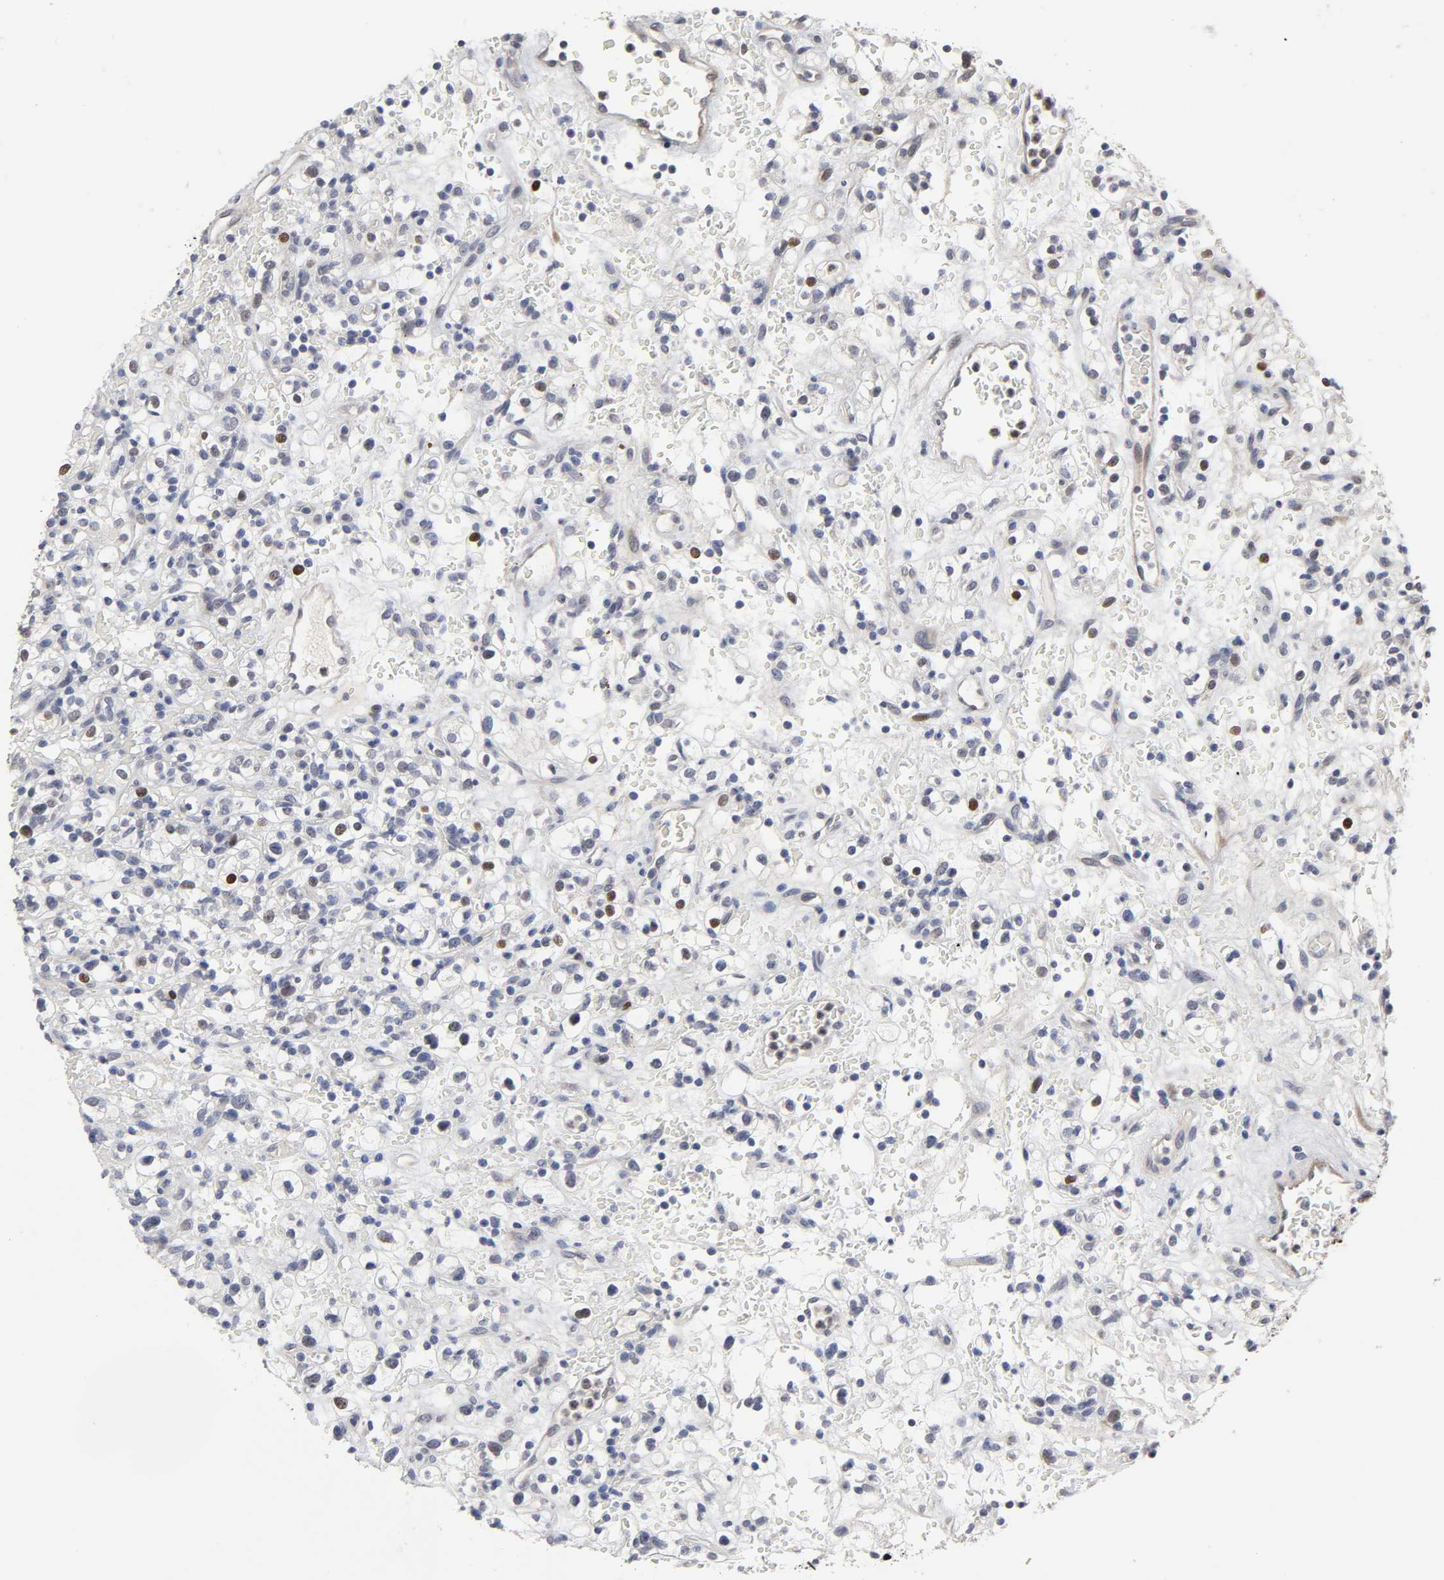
{"staining": {"intensity": "moderate", "quantity": "<25%", "location": "nuclear"}, "tissue": "renal cancer", "cell_type": "Tumor cells", "image_type": "cancer", "snomed": [{"axis": "morphology", "description": "Normal tissue, NOS"}, {"axis": "morphology", "description": "Adenocarcinoma, NOS"}, {"axis": "topography", "description": "Kidney"}], "caption": "Renal cancer (adenocarcinoma) stained with DAB immunohistochemistry displays low levels of moderate nuclear positivity in about <25% of tumor cells. (Stains: DAB (3,3'-diaminobenzidine) in brown, nuclei in blue, Microscopy: brightfield microscopy at high magnification).", "gene": "HNF4A", "patient": {"sex": "female", "age": 72}}